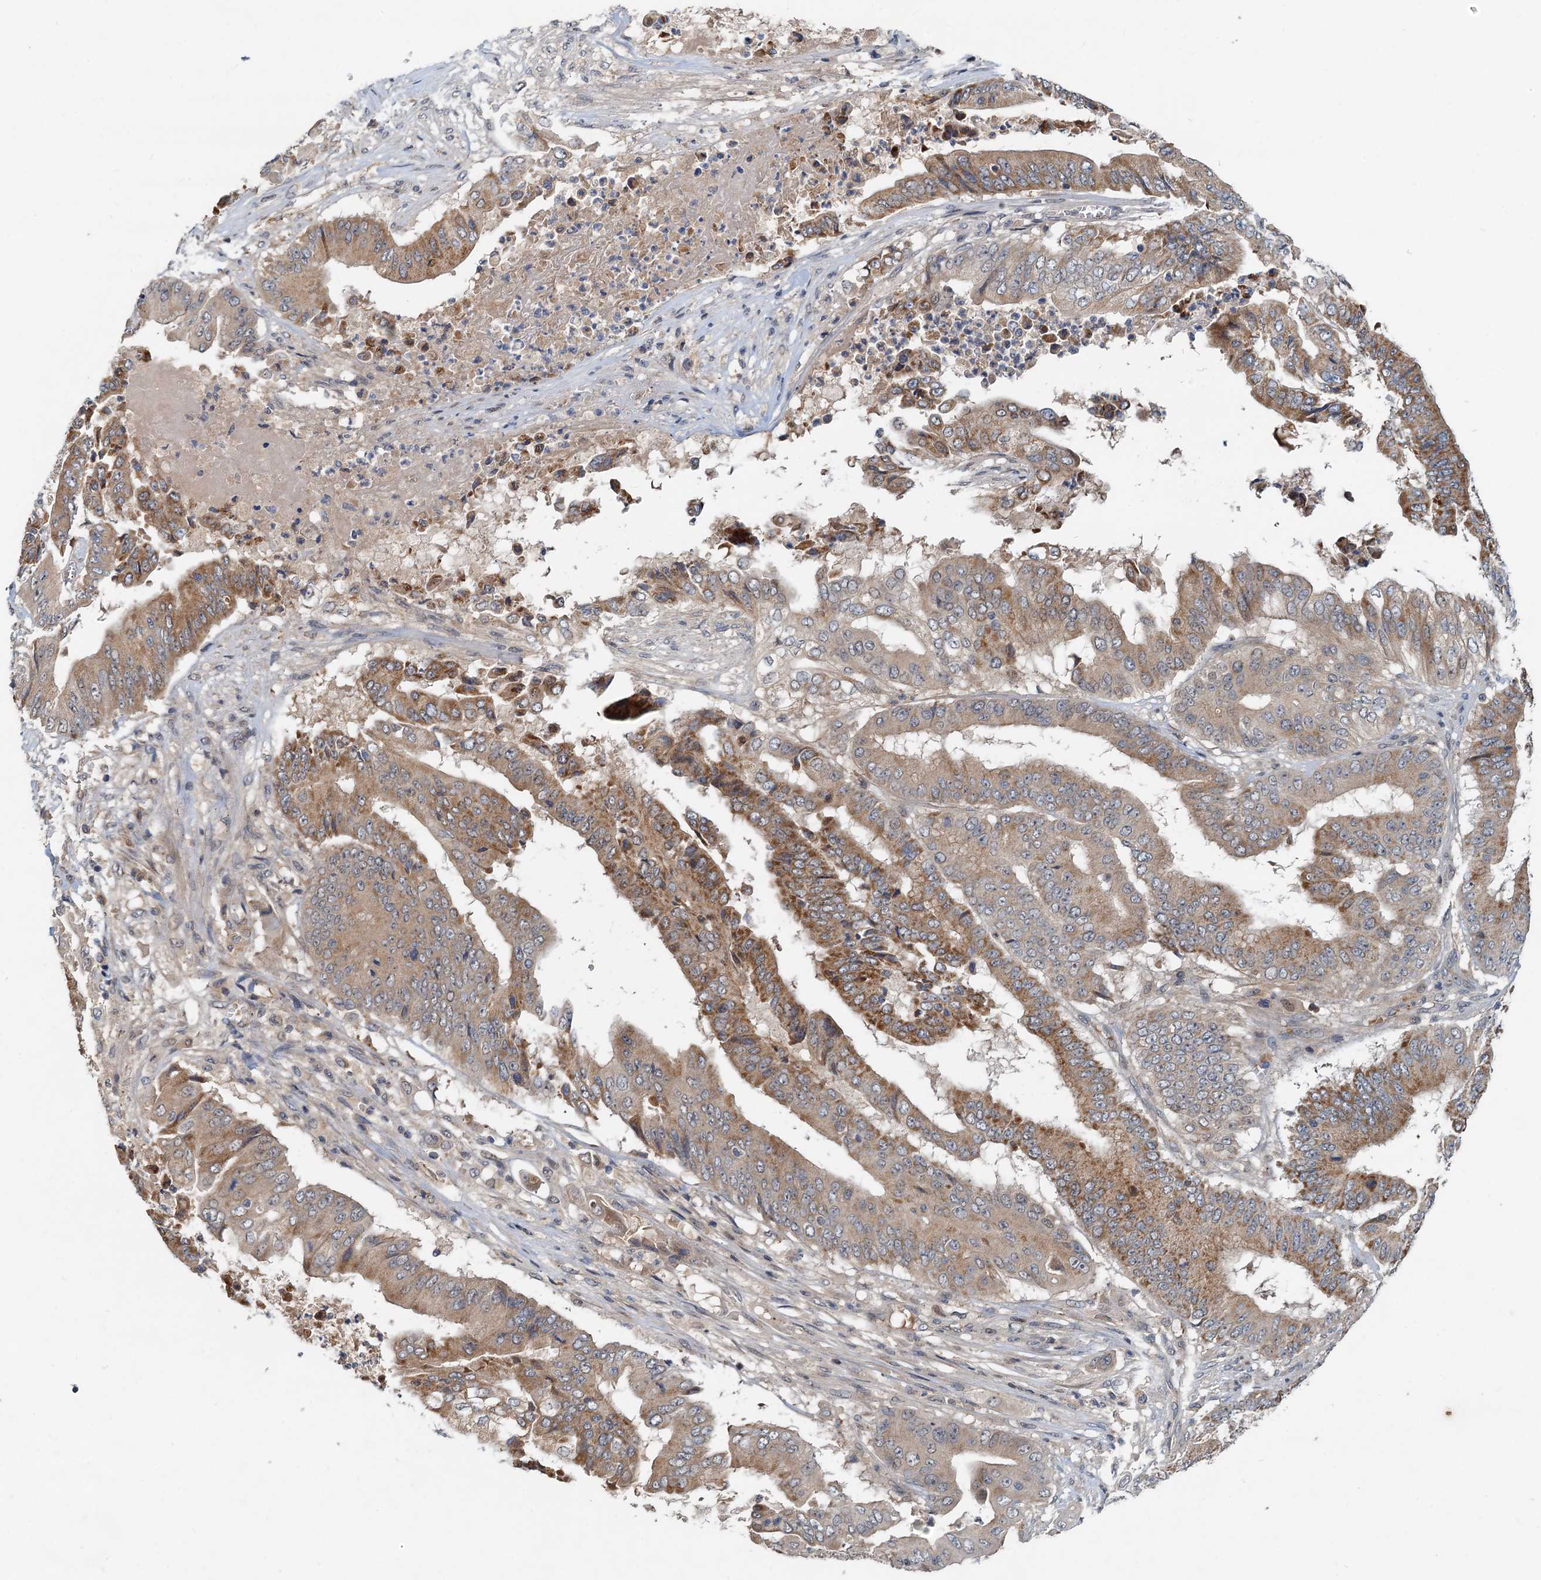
{"staining": {"intensity": "moderate", "quantity": "25%-75%", "location": "cytoplasmic/membranous"}, "tissue": "pancreatic cancer", "cell_type": "Tumor cells", "image_type": "cancer", "snomed": [{"axis": "morphology", "description": "Adenocarcinoma, NOS"}, {"axis": "topography", "description": "Pancreas"}], "caption": "Immunohistochemistry of adenocarcinoma (pancreatic) exhibits medium levels of moderate cytoplasmic/membranous positivity in approximately 25%-75% of tumor cells.", "gene": "CEP68", "patient": {"sex": "female", "age": 77}}